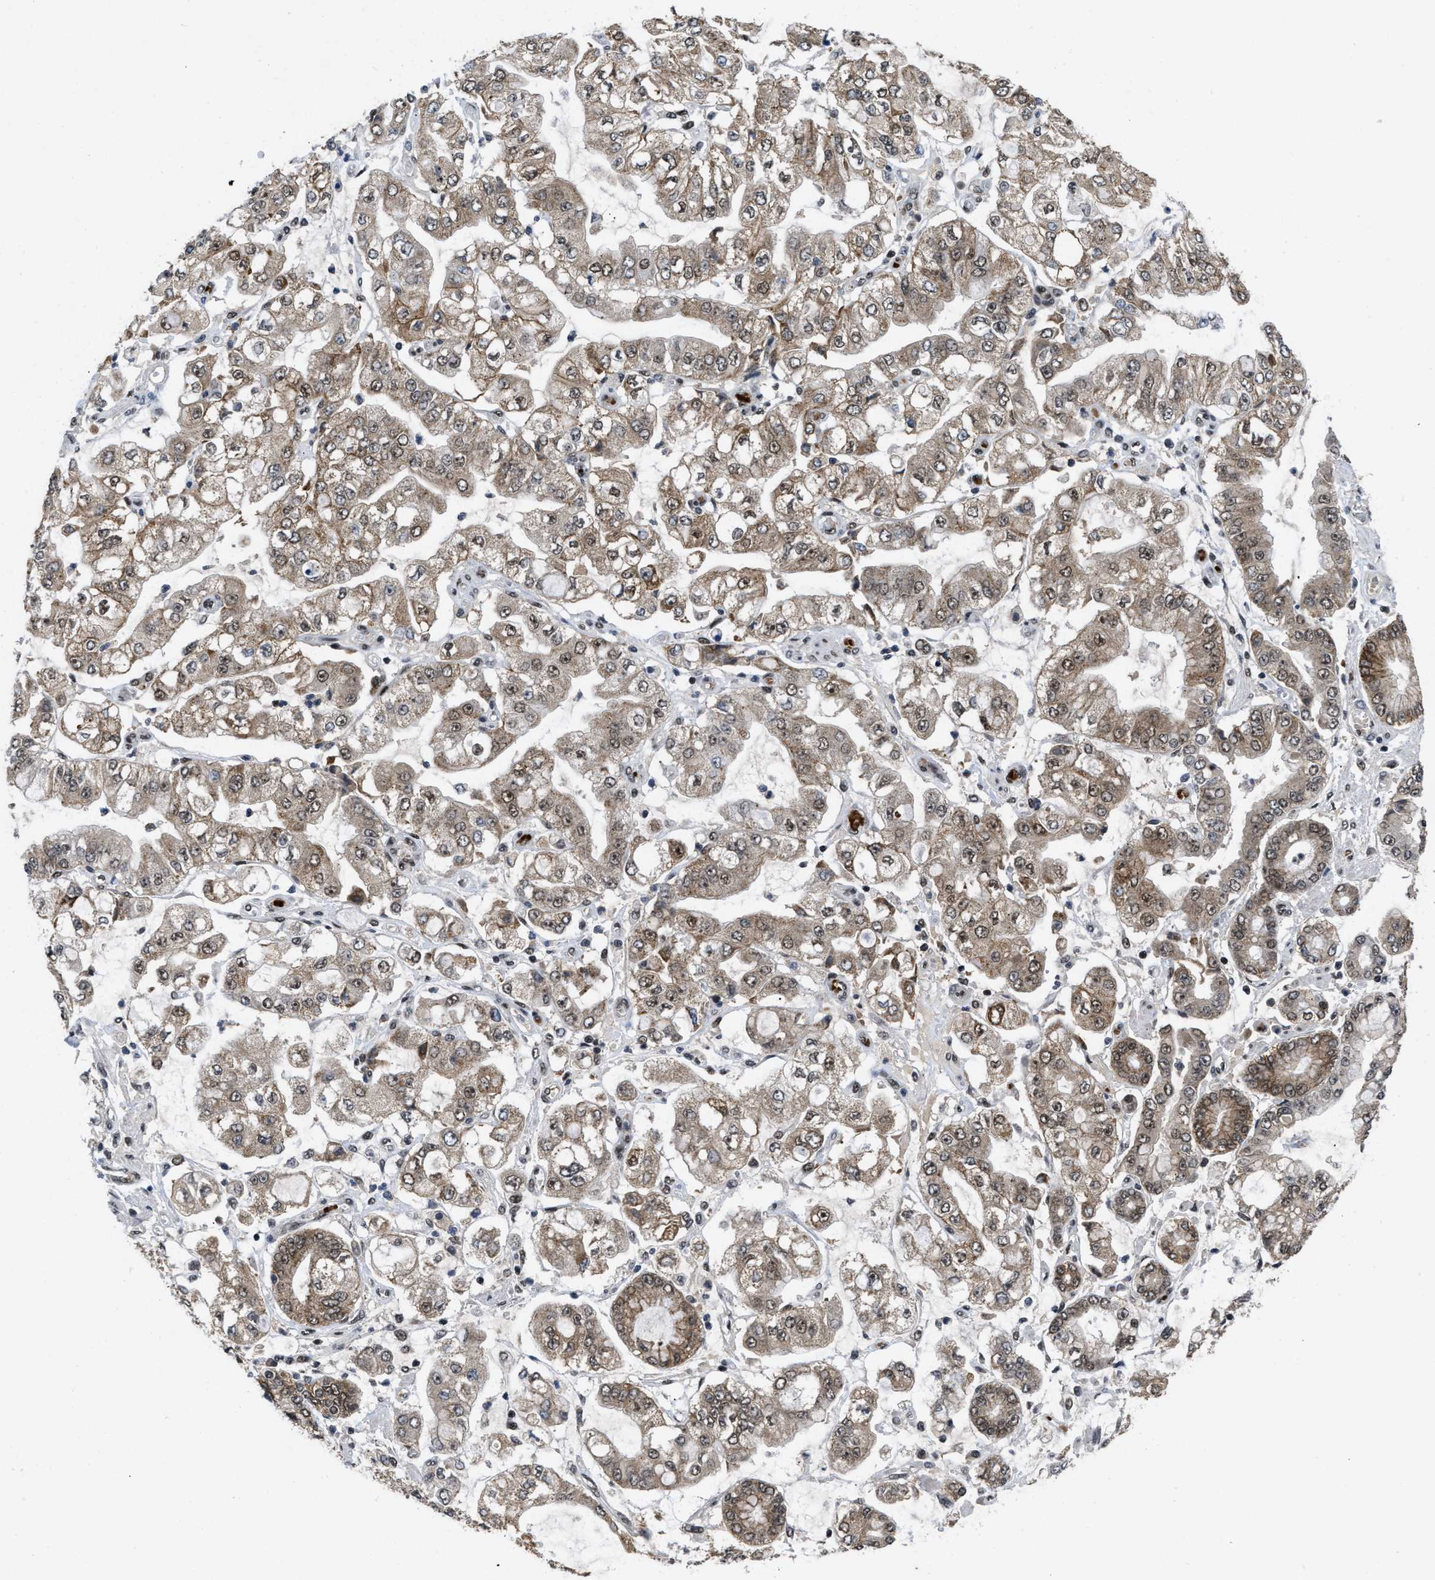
{"staining": {"intensity": "moderate", "quantity": "25%-75%", "location": "cytoplasmic/membranous,nuclear"}, "tissue": "stomach cancer", "cell_type": "Tumor cells", "image_type": "cancer", "snomed": [{"axis": "morphology", "description": "Adenocarcinoma, NOS"}, {"axis": "topography", "description": "Stomach"}], "caption": "The micrograph shows immunohistochemical staining of stomach cancer (adenocarcinoma). There is moderate cytoplasmic/membranous and nuclear staining is seen in about 25%-75% of tumor cells.", "gene": "ZNF346", "patient": {"sex": "male", "age": 76}}